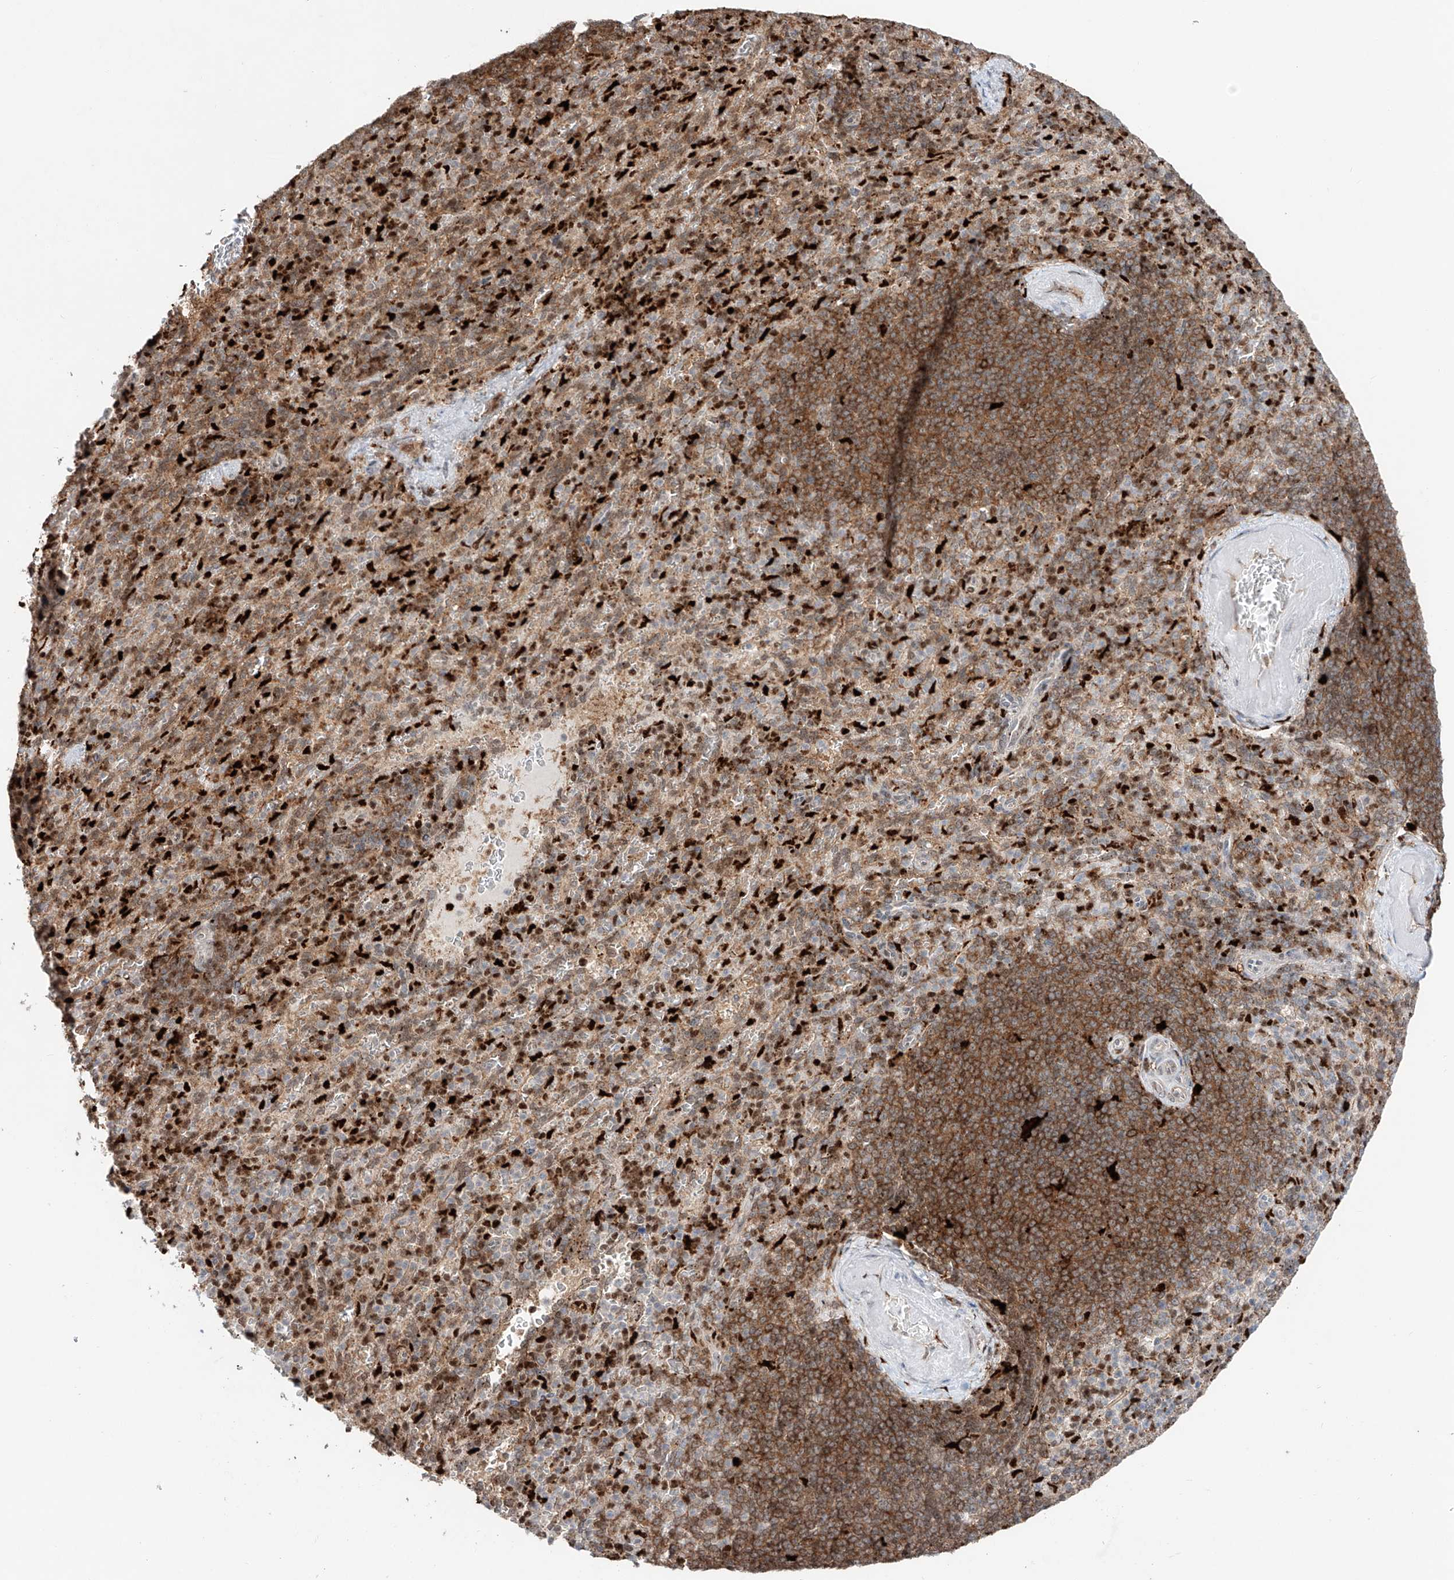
{"staining": {"intensity": "moderate", "quantity": "25%-75%", "location": "nuclear"}, "tissue": "spleen", "cell_type": "Cells in red pulp", "image_type": "normal", "snomed": [{"axis": "morphology", "description": "Normal tissue, NOS"}, {"axis": "topography", "description": "Spleen"}], "caption": "Immunohistochemical staining of benign human spleen demonstrates moderate nuclear protein staining in approximately 25%-75% of cells in red pulp.", "gene": "DZIP1L", "patient": {"sex": "female", "age": 74}}